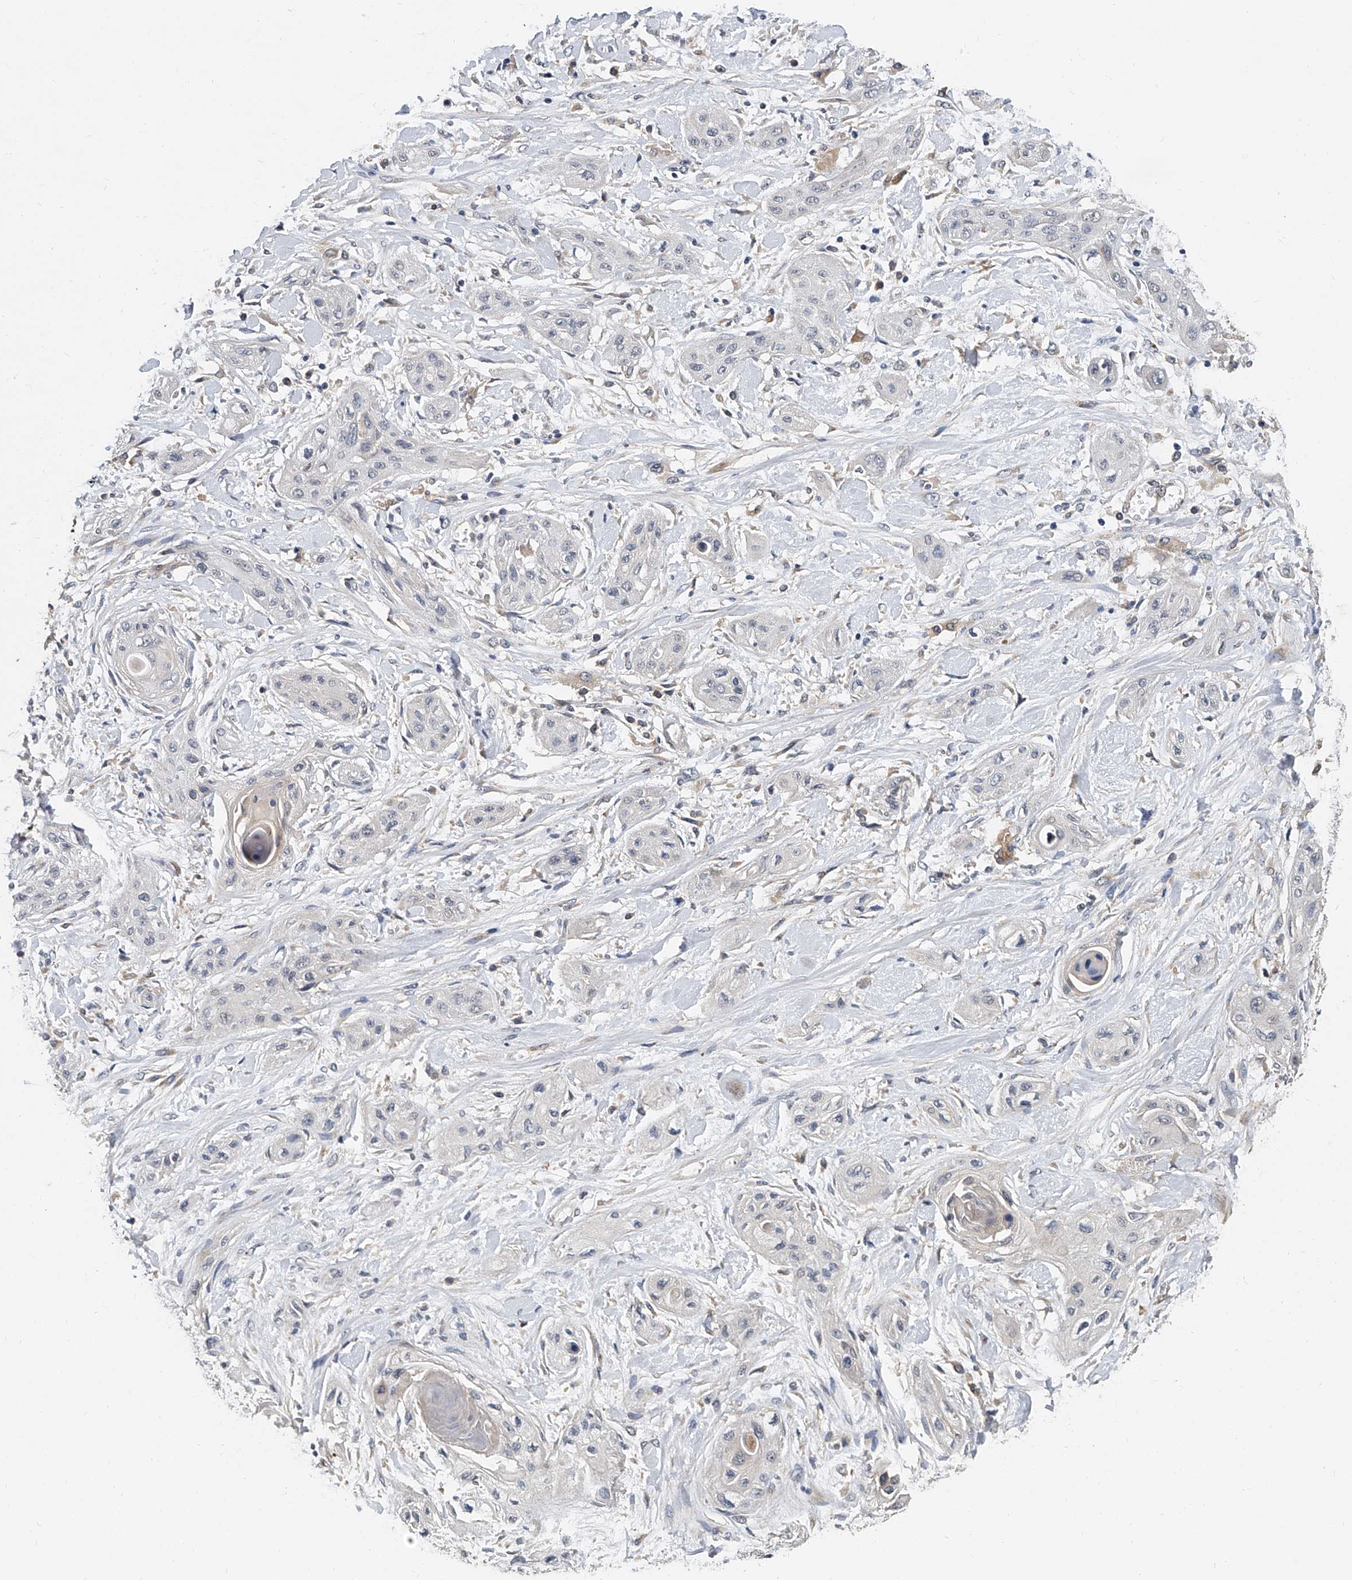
{"staining": {"intensity": "negative", "quantity": "none", "location": "none"}, "tissue": "lung cancer", "cell_type": "Tumor cells", "image_type": "cancer", "snomed": [{"axis": "morphology", "description": "Squamous cell carcinoma, NOS"}, {"axis": "topography", "description": "Lung"}], "caption": "IHC of human lung cancer displays no expression in tumor cells.", "gene": "JAG2", "patient": {"sex": "female", "age": 47}}